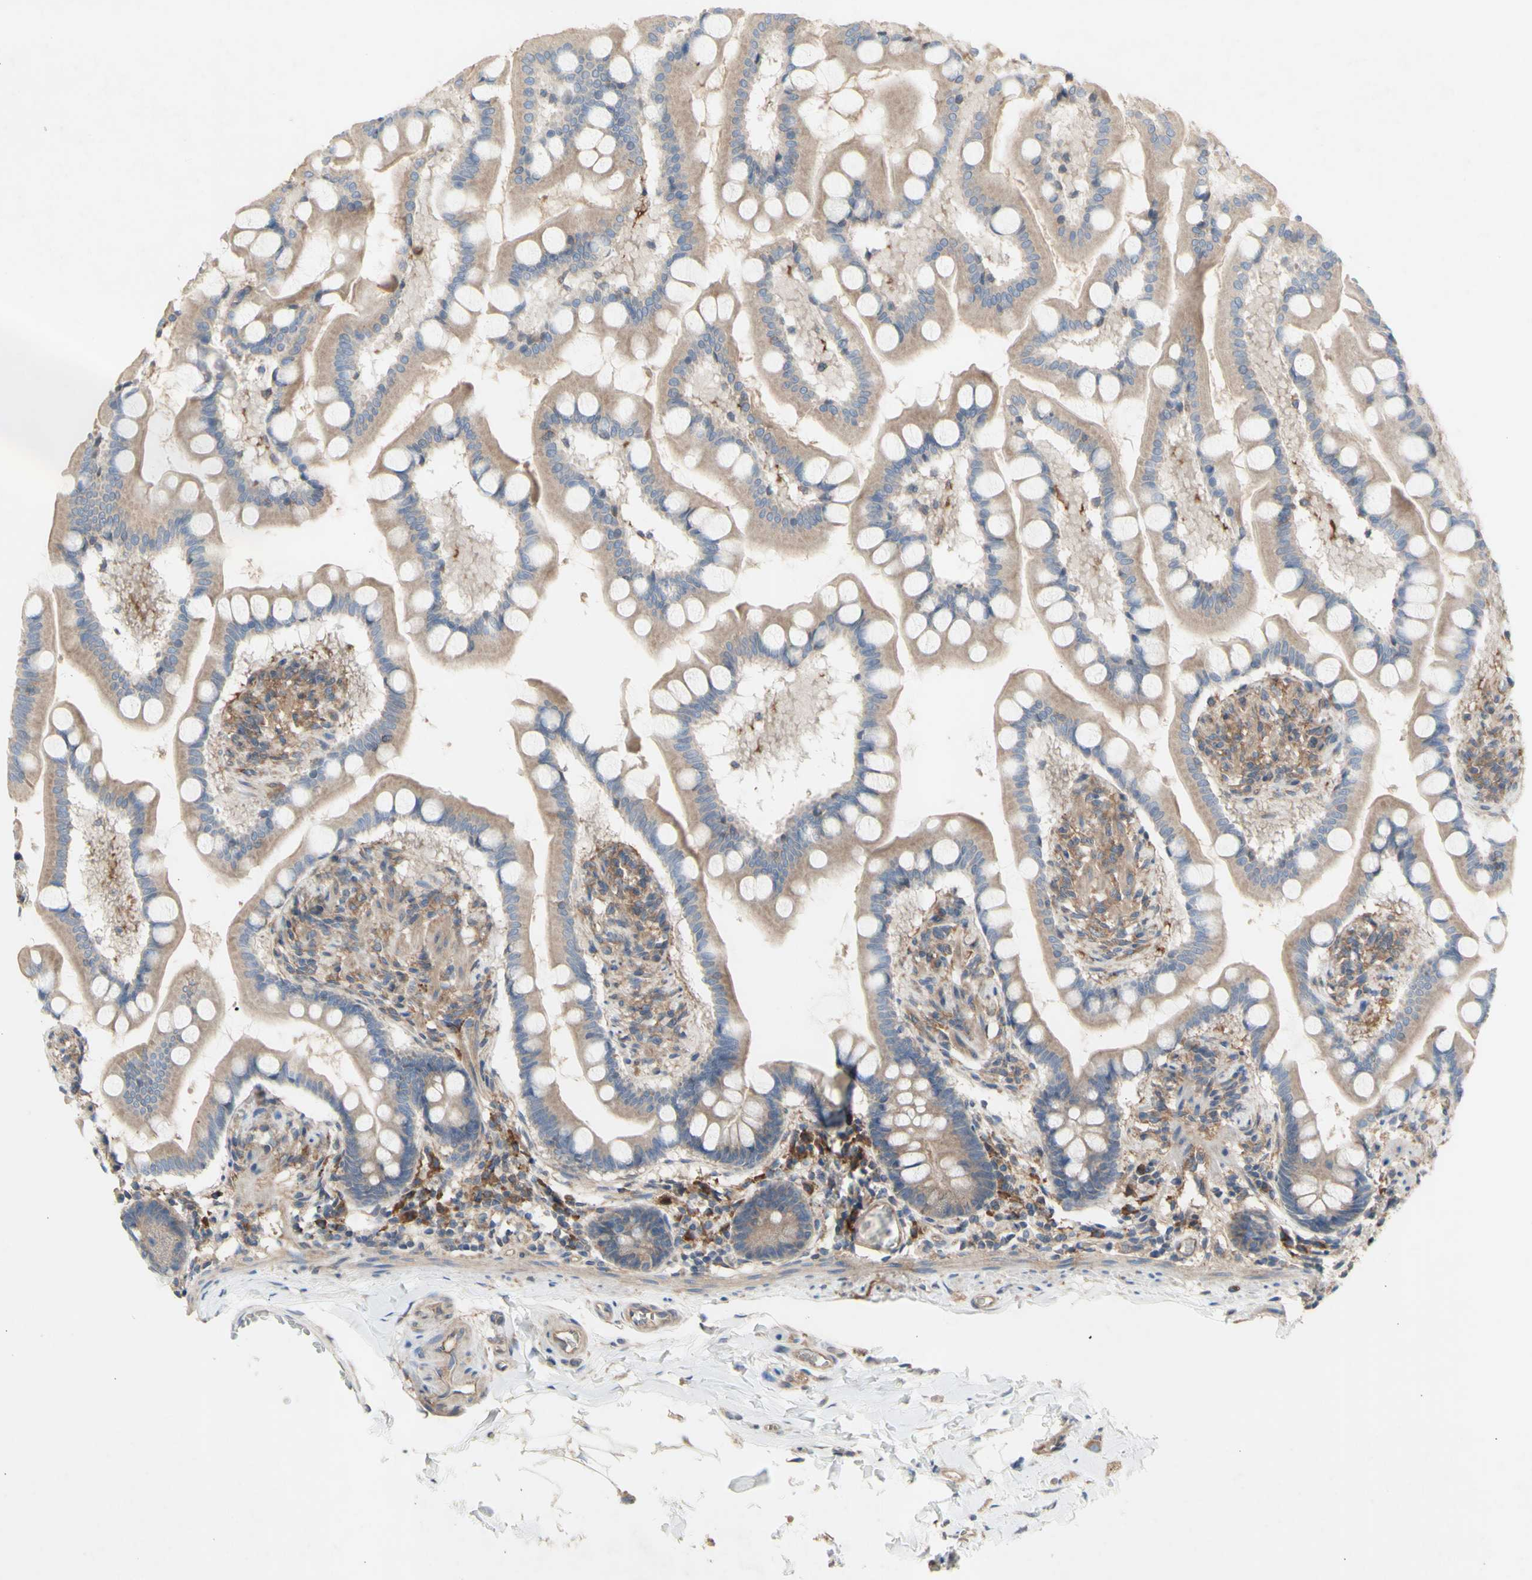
{"staining": {"intensity": "moderate", "quantity": ">75%", "location": "cytoplasmic/membranous"}, "tissue": "small intestine", "cell_type": "Glandular cells", "image_type": "normal", "snomed": [{"axis": "morphology", "description": "Normal tissue, NOS"}, {"axis": "topography", "description": "Small intestine"}], "caption": "Protein analysis of normal small intestine shows moderate cytoplasmic/membranous expression in about >75% of glandular cells. (Stains: DAB (3,3'-diaminobenzidine) in brown, nuclei in blue, Microscopy: brightfield microscopy at high magnification).", "gene": "KLC1", "patient": {"sex": "male", "age": 41}}